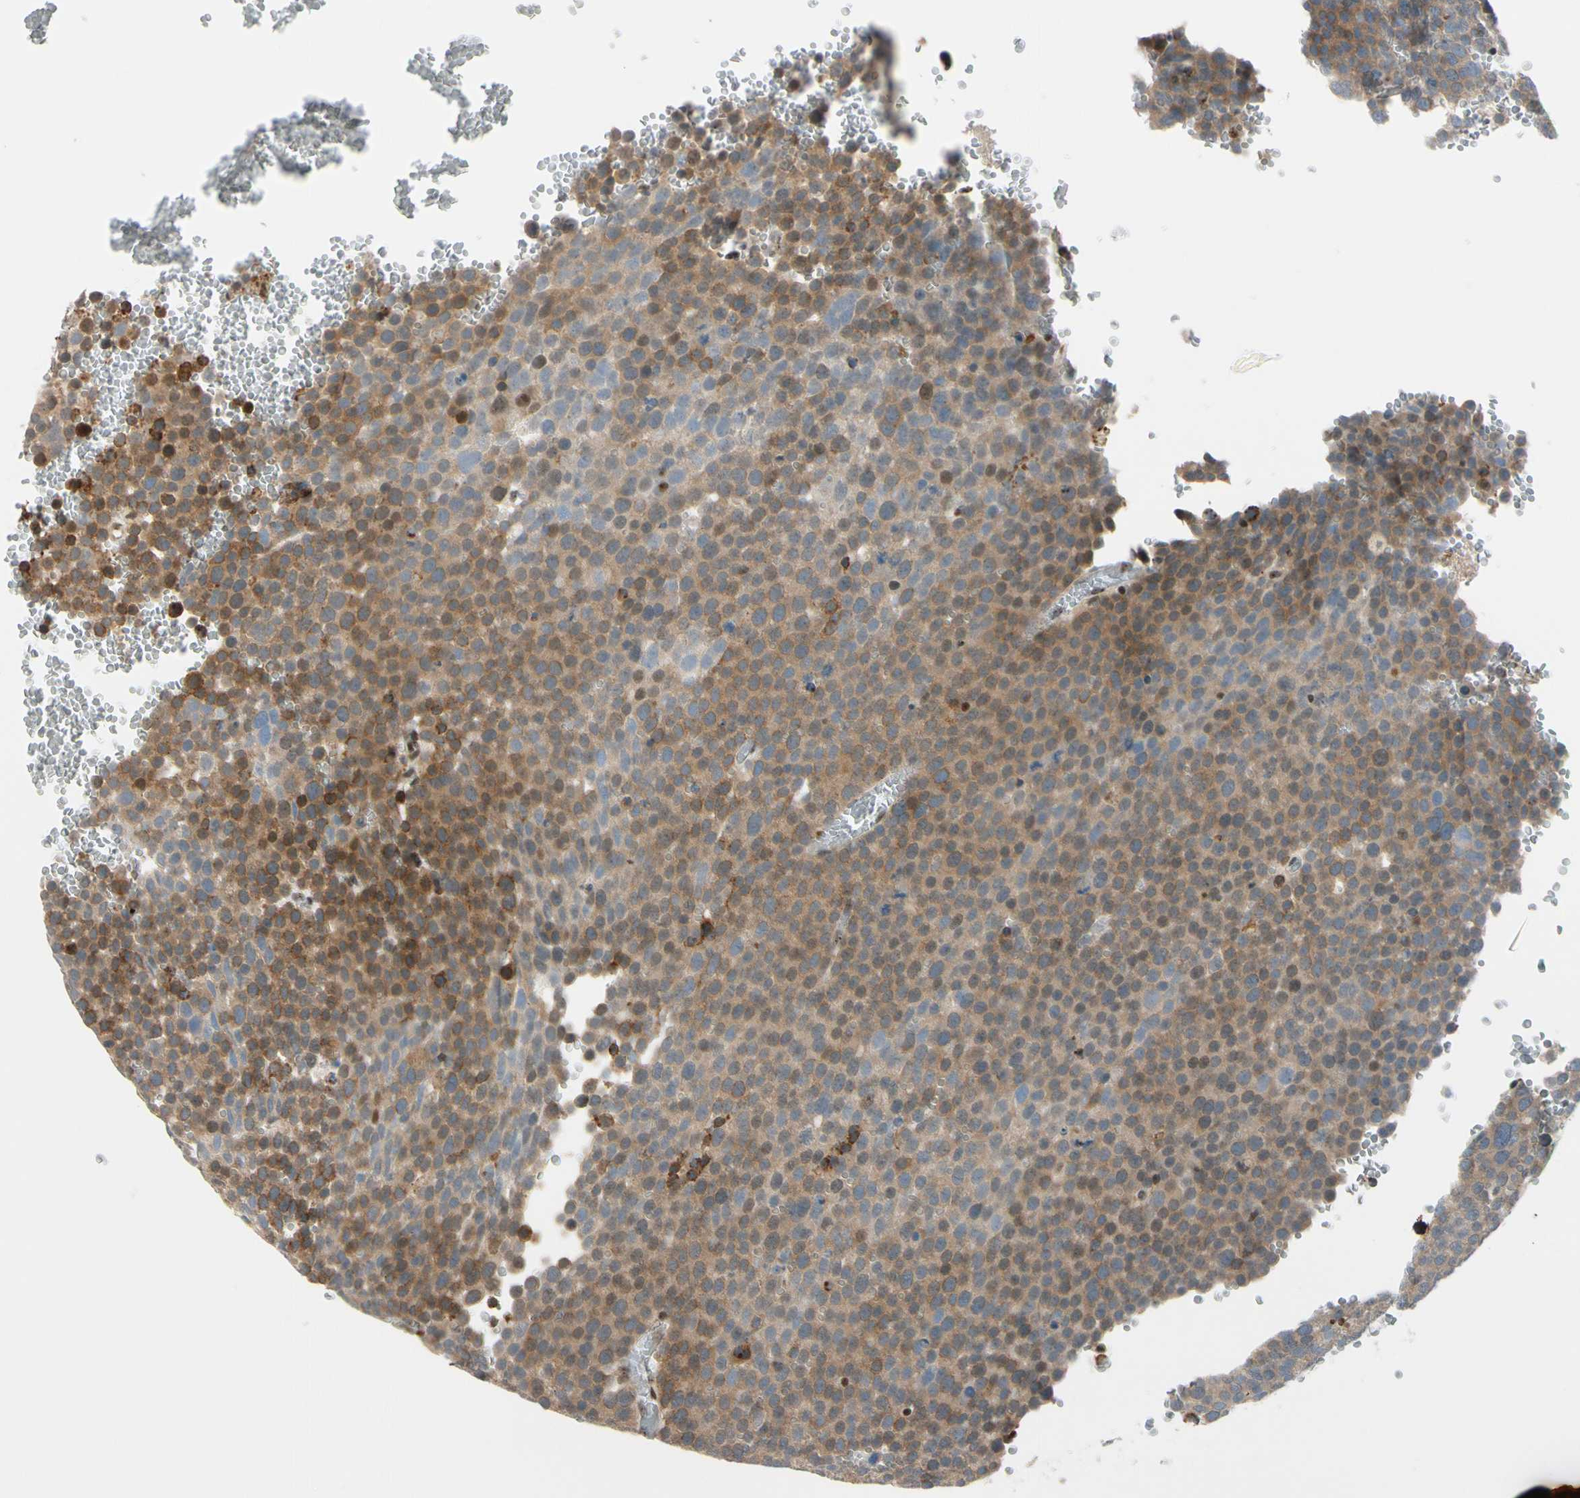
{"staining": {"intensity": "moderate", "quantity": ">75%", "location": "cytoplasmic/membranous"}, "tissue": "testis cancer", "cell_type": "Tumor cells", "image_type": "cancer", "snomed": [{"axis": "morphology", "description": "Seminoma, NOS"}, {"axis": "topography", "description": "Testis"}], "caption": "Protein staining displays moderate cytoplasmic/membranous expression in approximately >75% of tumor cells in testis cancer (seminoma). The protein is stained brown, and the nuclei are stained in blue (DAB IHC with brightfield microscopy, high magnification).", "gene": "DAXX", "patient": {"sex": "male", "age": 71}}